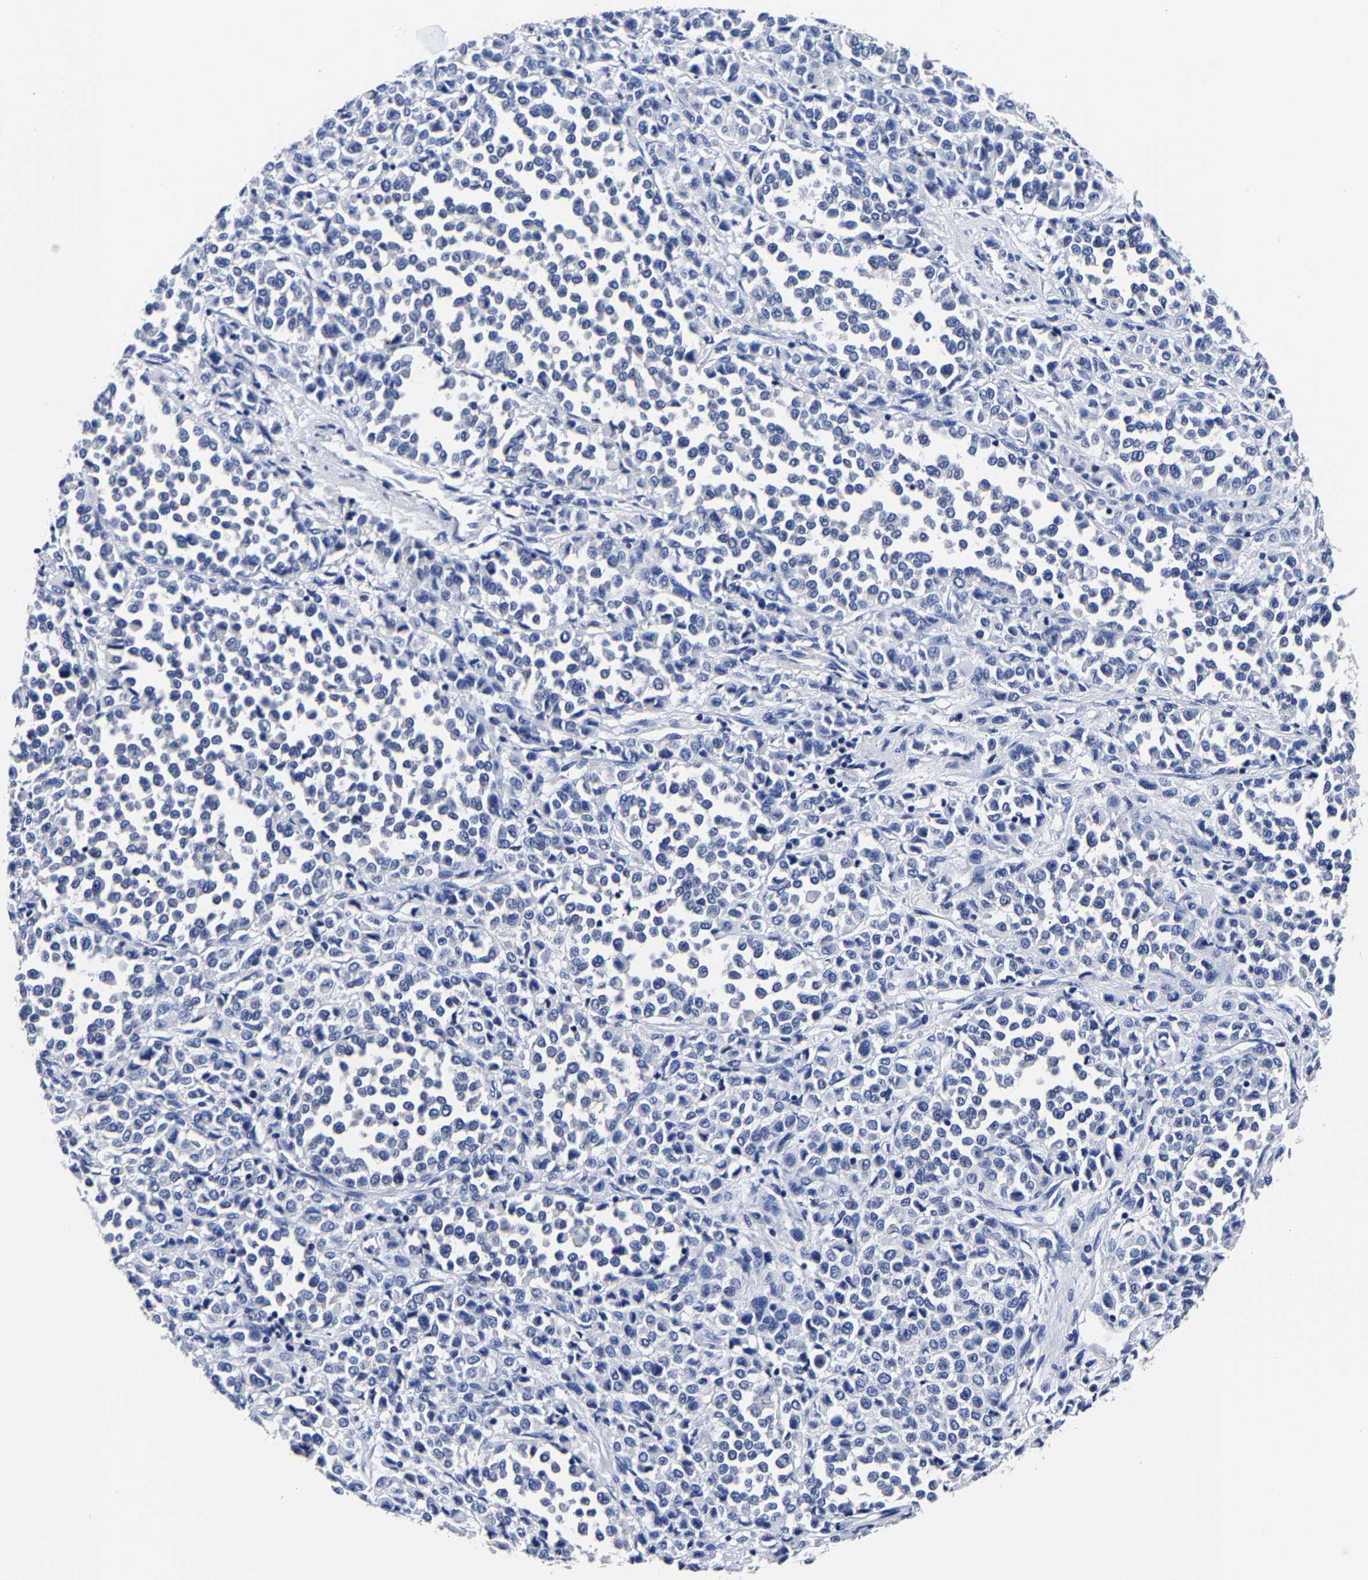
{"staining": {"intensity": "negative", "quantity": "none", "location": "none"}, "tissue": "melanoma", "cell_type": "Tumor cells", "image_type": "cancer", "snomed": [{"axis": "morphology", "description": "Malignant melanoma, Metastatic site"}, {"axis": "topography", "description": "Pancreas"}], "caption": "This is a photomicrograph of IHC staining of malignant melanoma (metastatic site), which shows no positivity in tumor cells. (Brightfield microscopy of DAB IHC at high magnification).", "gene": "CPA2", "patient": {"sex": "female", "age": 30}}